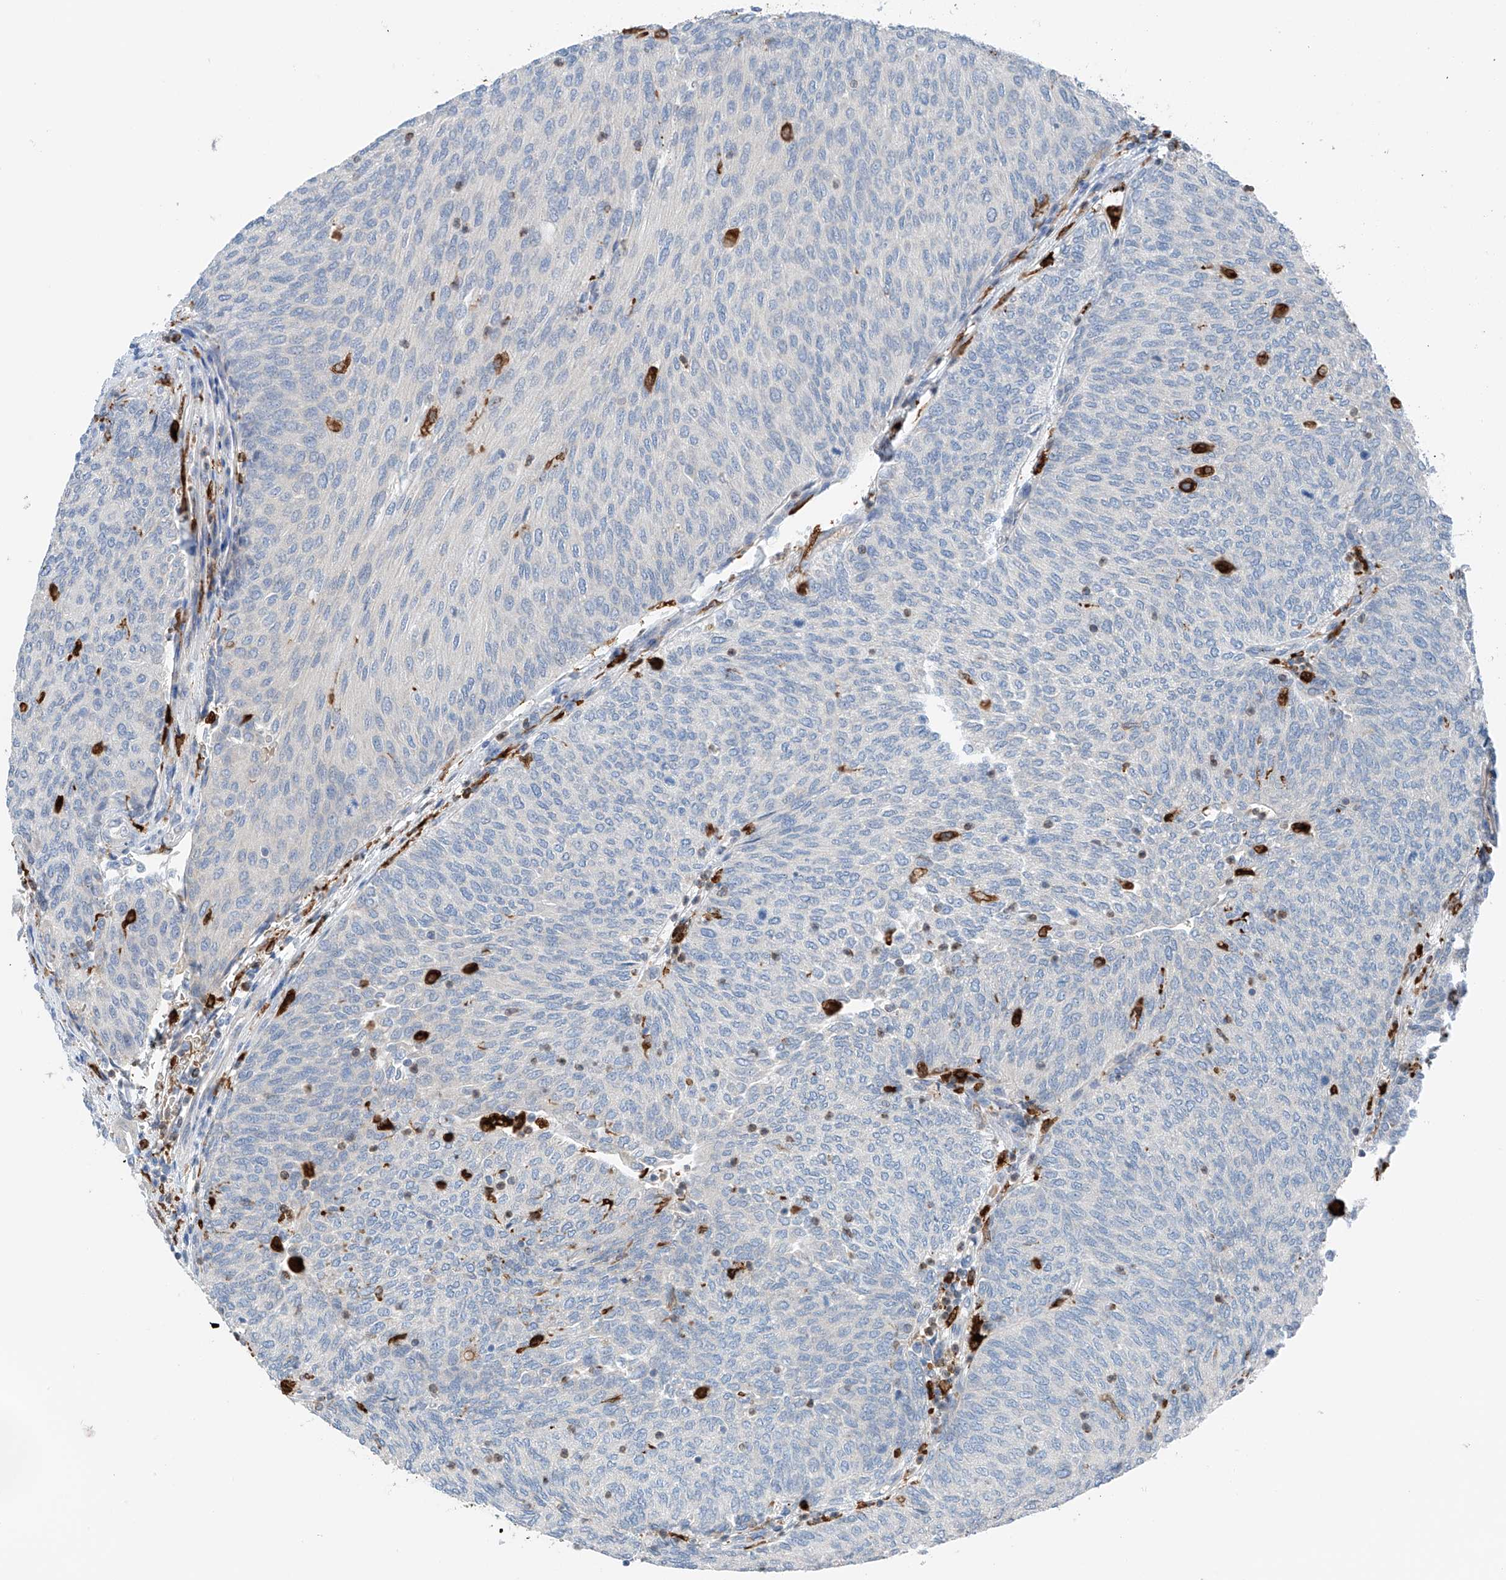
{"staining": {"intensity": "negative", "quantity": "none", "location": "none"}, "tissue": "urothelial cancer", "cell_type": "Tumor cells", "image_type": "cancer", "snomed": [{"axis": "morphology", "description": "Urothelial carcinoma, Low grade"}, {"axis": "topography", "description": "Urinary bladder"}], "caption": "There is no significant positivity in tumor cells of low-grade urothelial carcinoma.", "gene": "TBXAS1", "patient": {"sex": "female", "age": 79}}